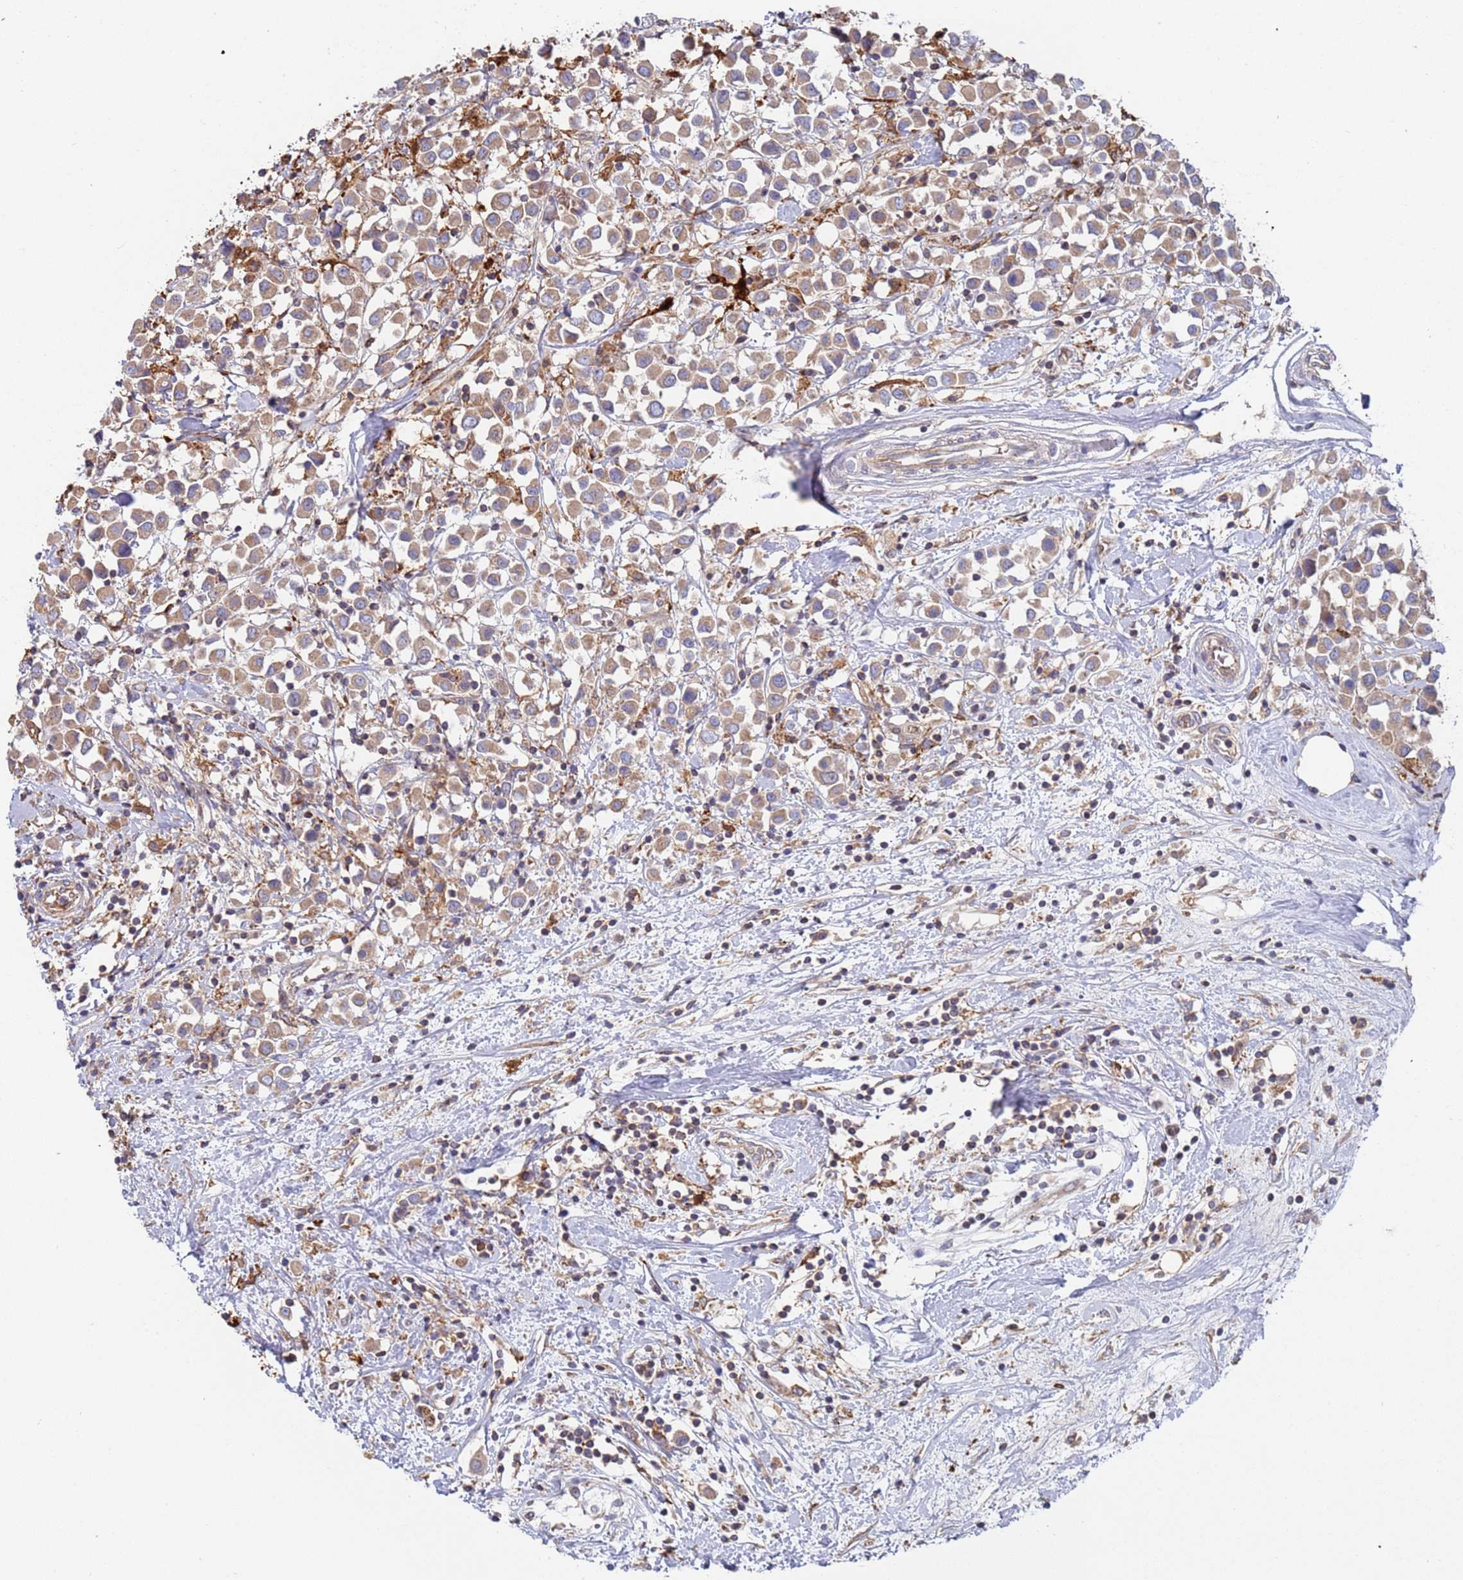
{"staining": {"intensity": "moderate", "quantity": ">75%", "location": "cytoplasmic/membranous"}, "tissue": "breast cancer", "cell_type": "Tumor cells", "image_type": "cancer", "snomed": [{"axis": "morphology", "description": "Duct carcinoma"}, {"axis": "topography", "description": "Breast"}], "caption": "The histopathology image displays a brown stain indicating the presence of a protein in the cytoplasmic/membranous of tumor cells in breast cancer (intraductal carcinoma).", "gene": "MALRD1", "patient": {"sex": "female", "age": 61}}